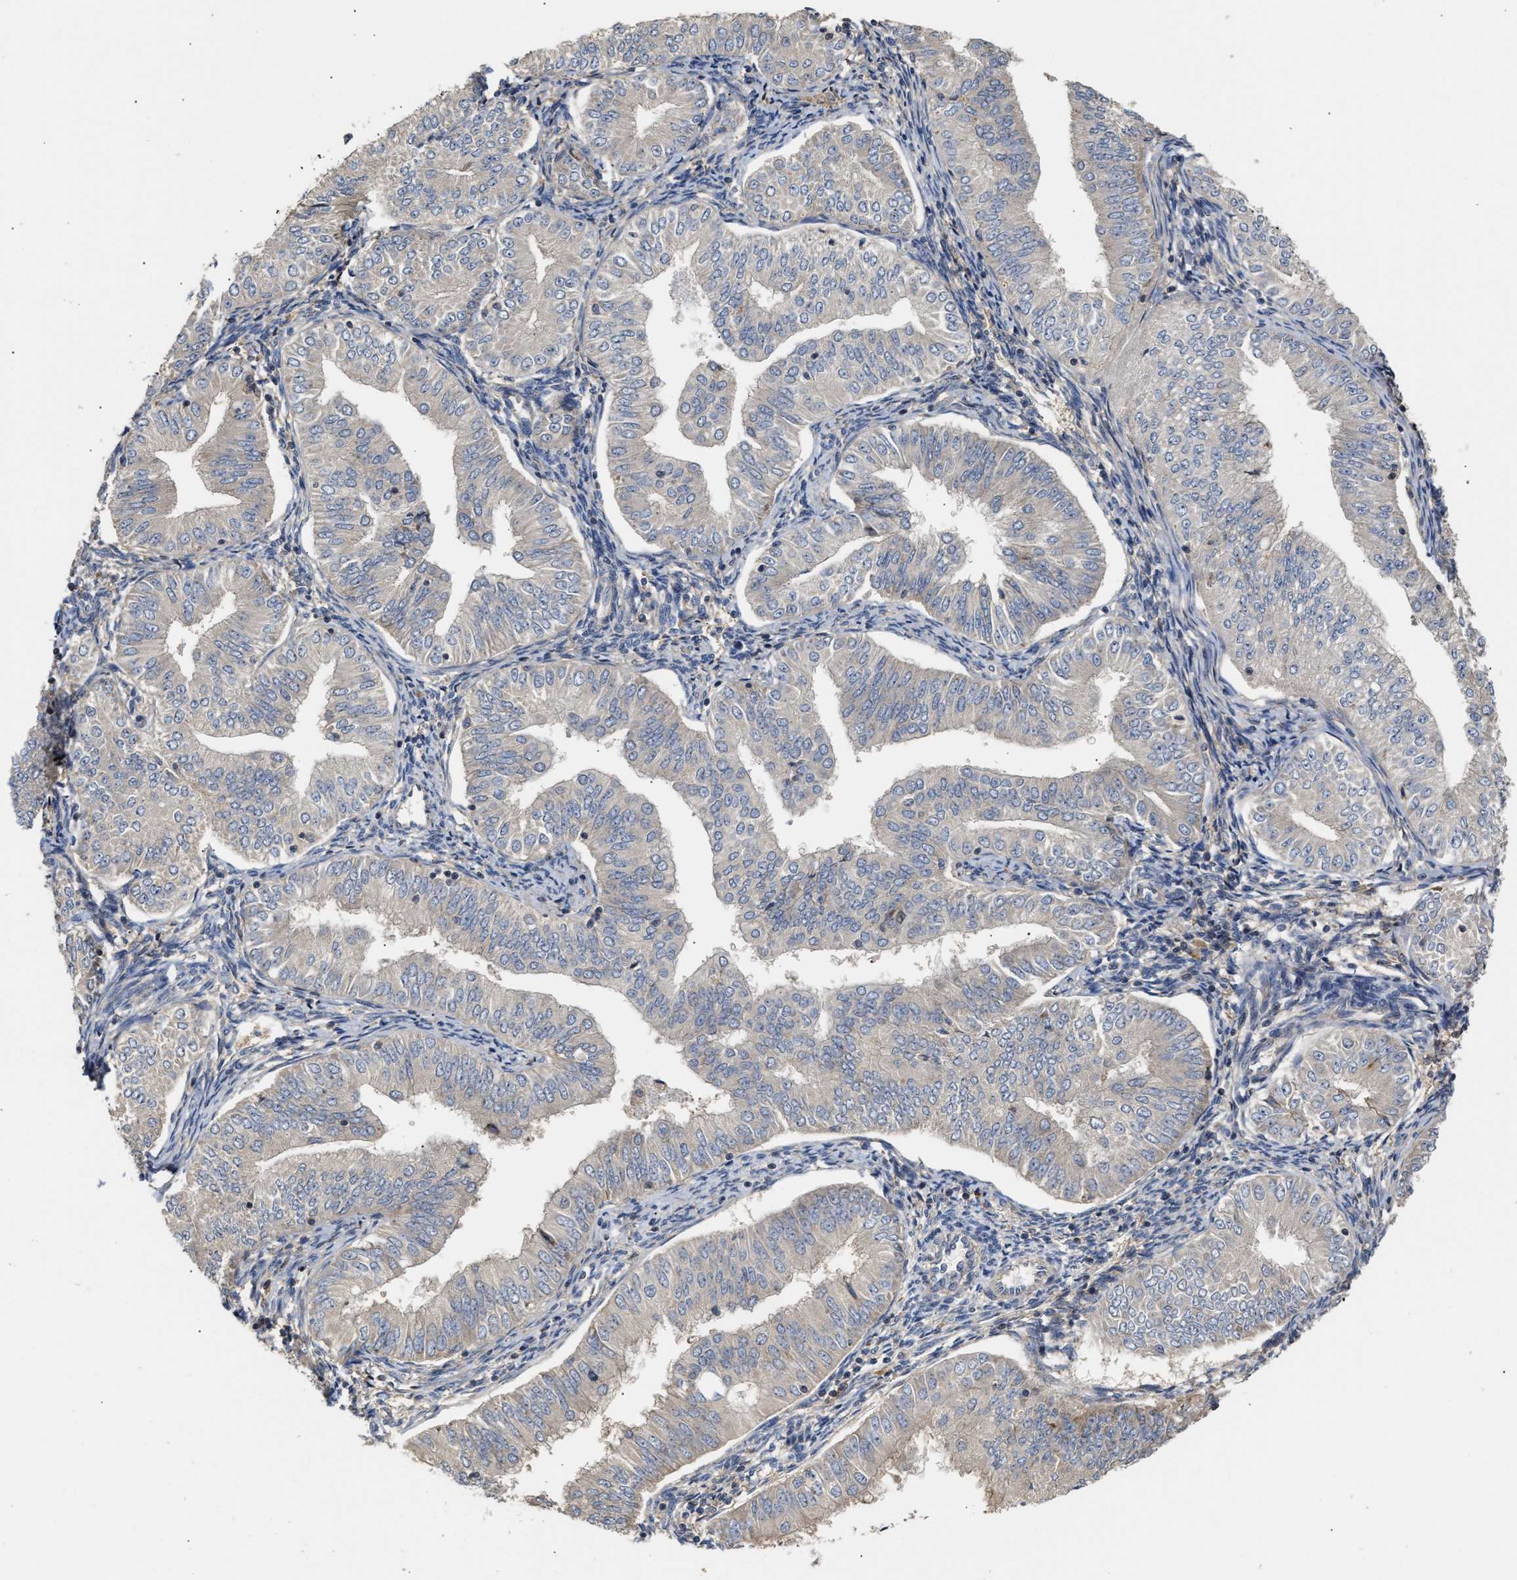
{"staining": {"intensity": "negative", "quantity": "none", "location": "none"}, "tissue": "endometrial cancer", "cell_type": "Tumor cells", "image_type": "cancer", "snomed": [{"axis": "morphology", "description": "Normal tissue, NOS"}, {"axis": "morphology", "description": "Adenocarcinoma, NOS"}, {"axis": "topography", "description": "Endometrium"}], "caption": "The histopathology image reveals no significant expression in tumor cells of endometrial adenocarcinoma.", "gene": "CLIP2", "patient": {"sex": "female", "age": 53}}